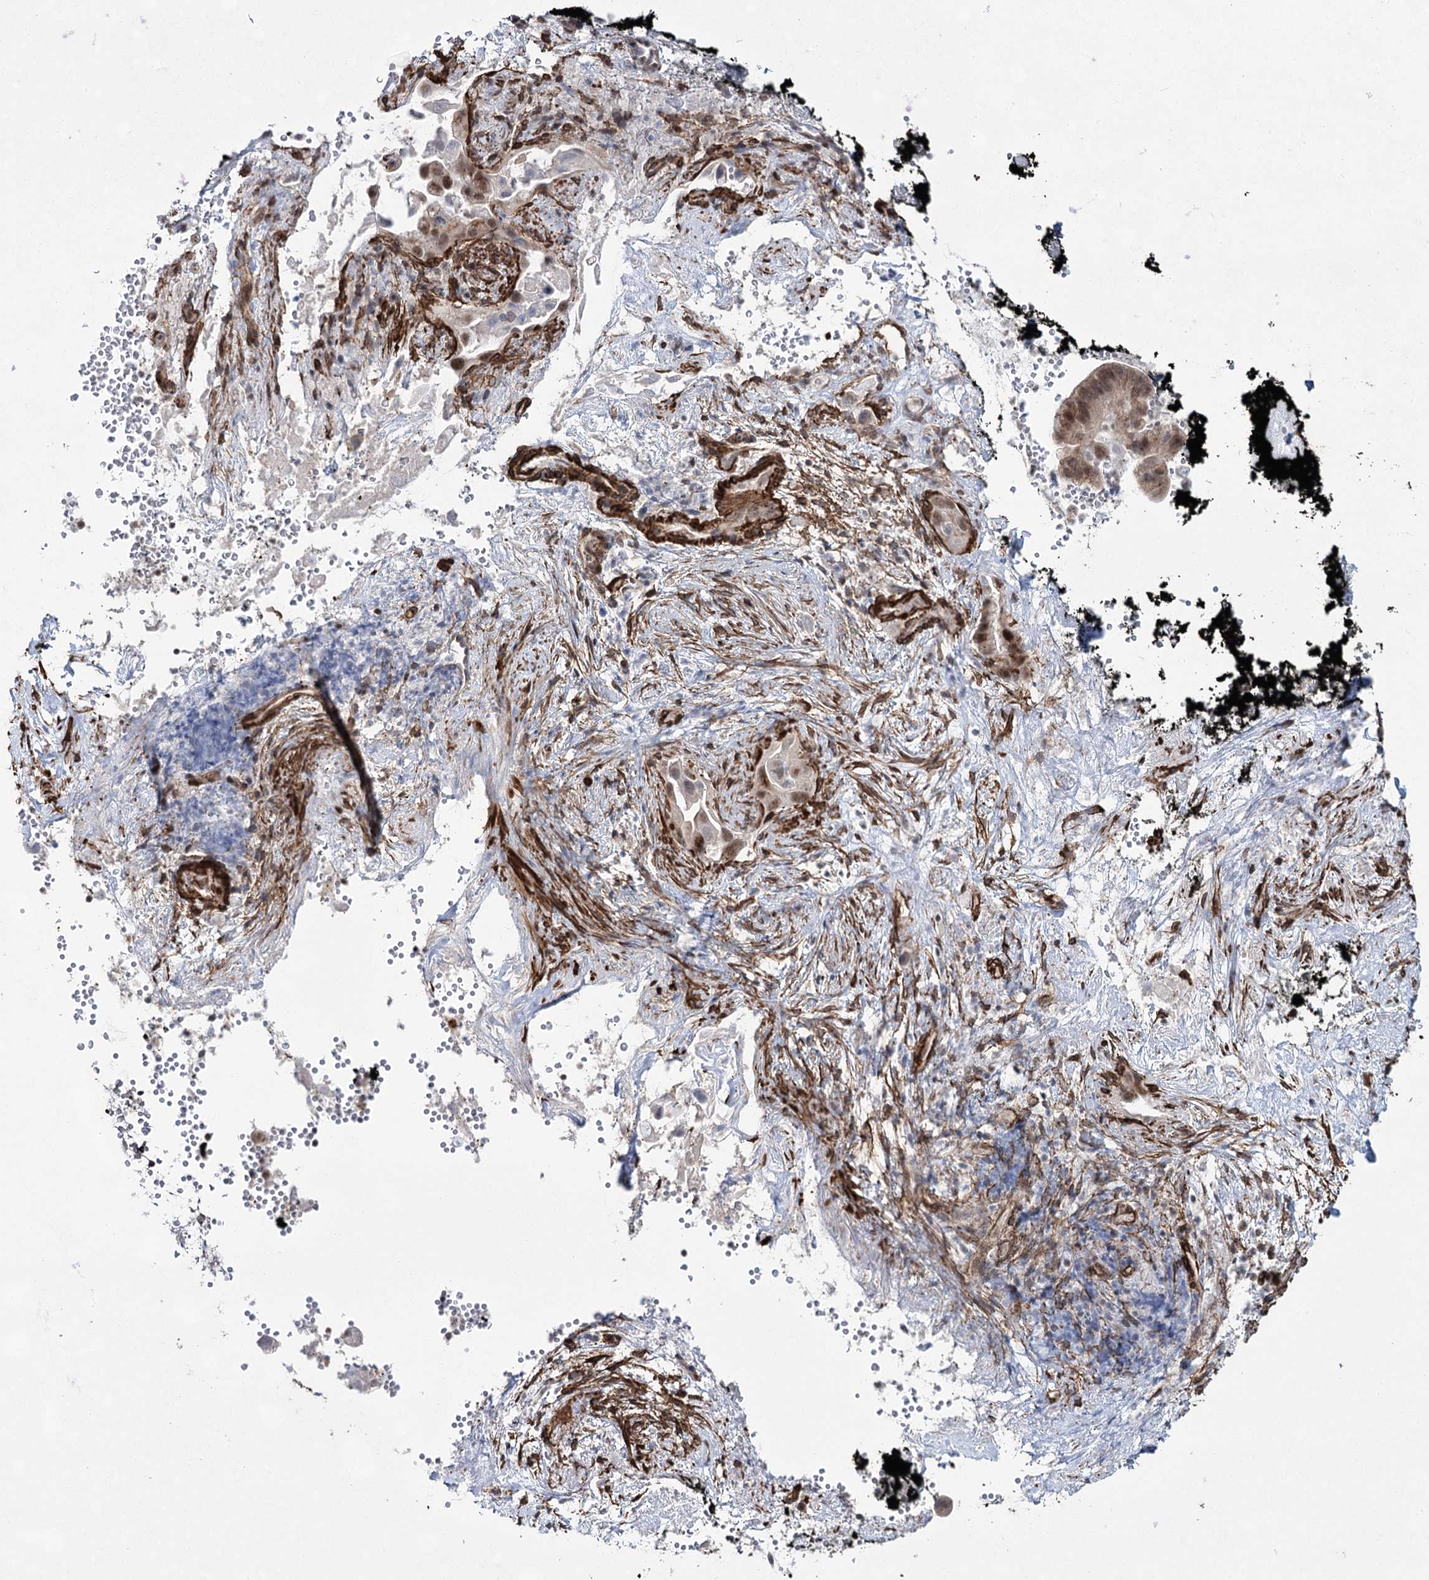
{"staining": {"intensity": "moderate", "quantity": "<25%", "location": "nuclear"}, "tissue": "pancreatic cancer", "cell_type": "Tumor cells", "image_type": "cancer", "snomed": [{"axis": "morphology", "description": "Inflammation, NOS"}, {"axis": "morphology", "description": "Adenocarcinoma, NOS"}, {"axis": "topography", "description": "Pancreas"}], "caption": "Tumor cells exhibit low levels of moderate nuclear staining in about <25% of cells in human adenocarcinoma (pancreatic).", "gene": "CWF19L1", "patient": {"sex": "female", "age": 56}}